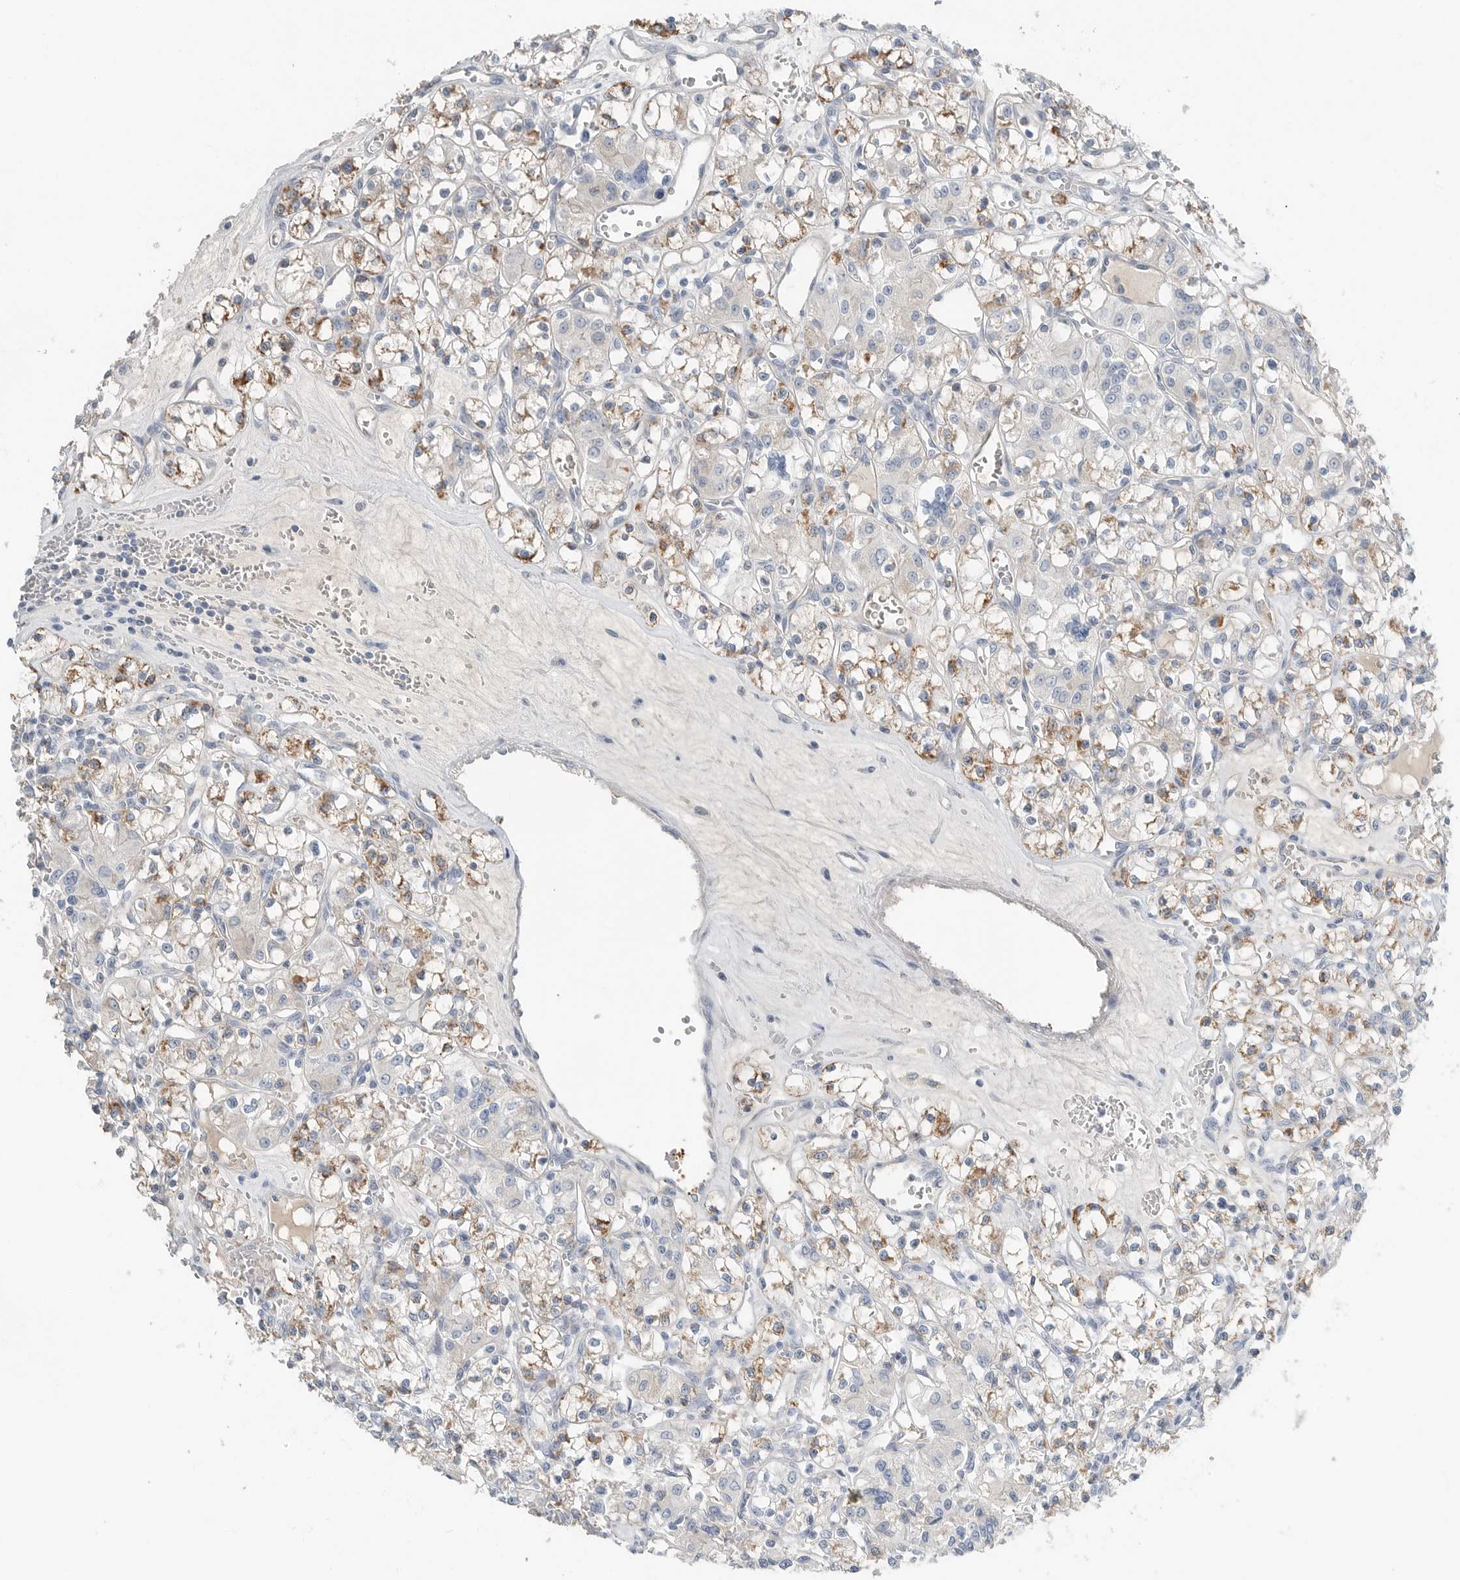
{"staining": {"intensity": "moderate", "quantity": "25%-75%", "location": "cytoplasmic/membranous"}, "tissue": "renal cancer", "cell_type": "Tumor cells", "image_type": "cancer", "snomed": [{"axis": "morphology", "description": "Adenocarcinoma, NOS"}, {"axis": "topography", "description": "Kidney"}], "caption": "Immunohistochemistry (IHC) histopathology image of neoplastic tissue: adenocarcinoma (renal) stained using immunohistochemistry (IHC) reveals medium levels of moderate protein expression localized specifically in the cytoplasmic/membranous of tumor cells, appearing as a cytoplasmic/membranous brown color.", "gene": "SERPINB7", "patient": {"sex": "female", "age": 59}}